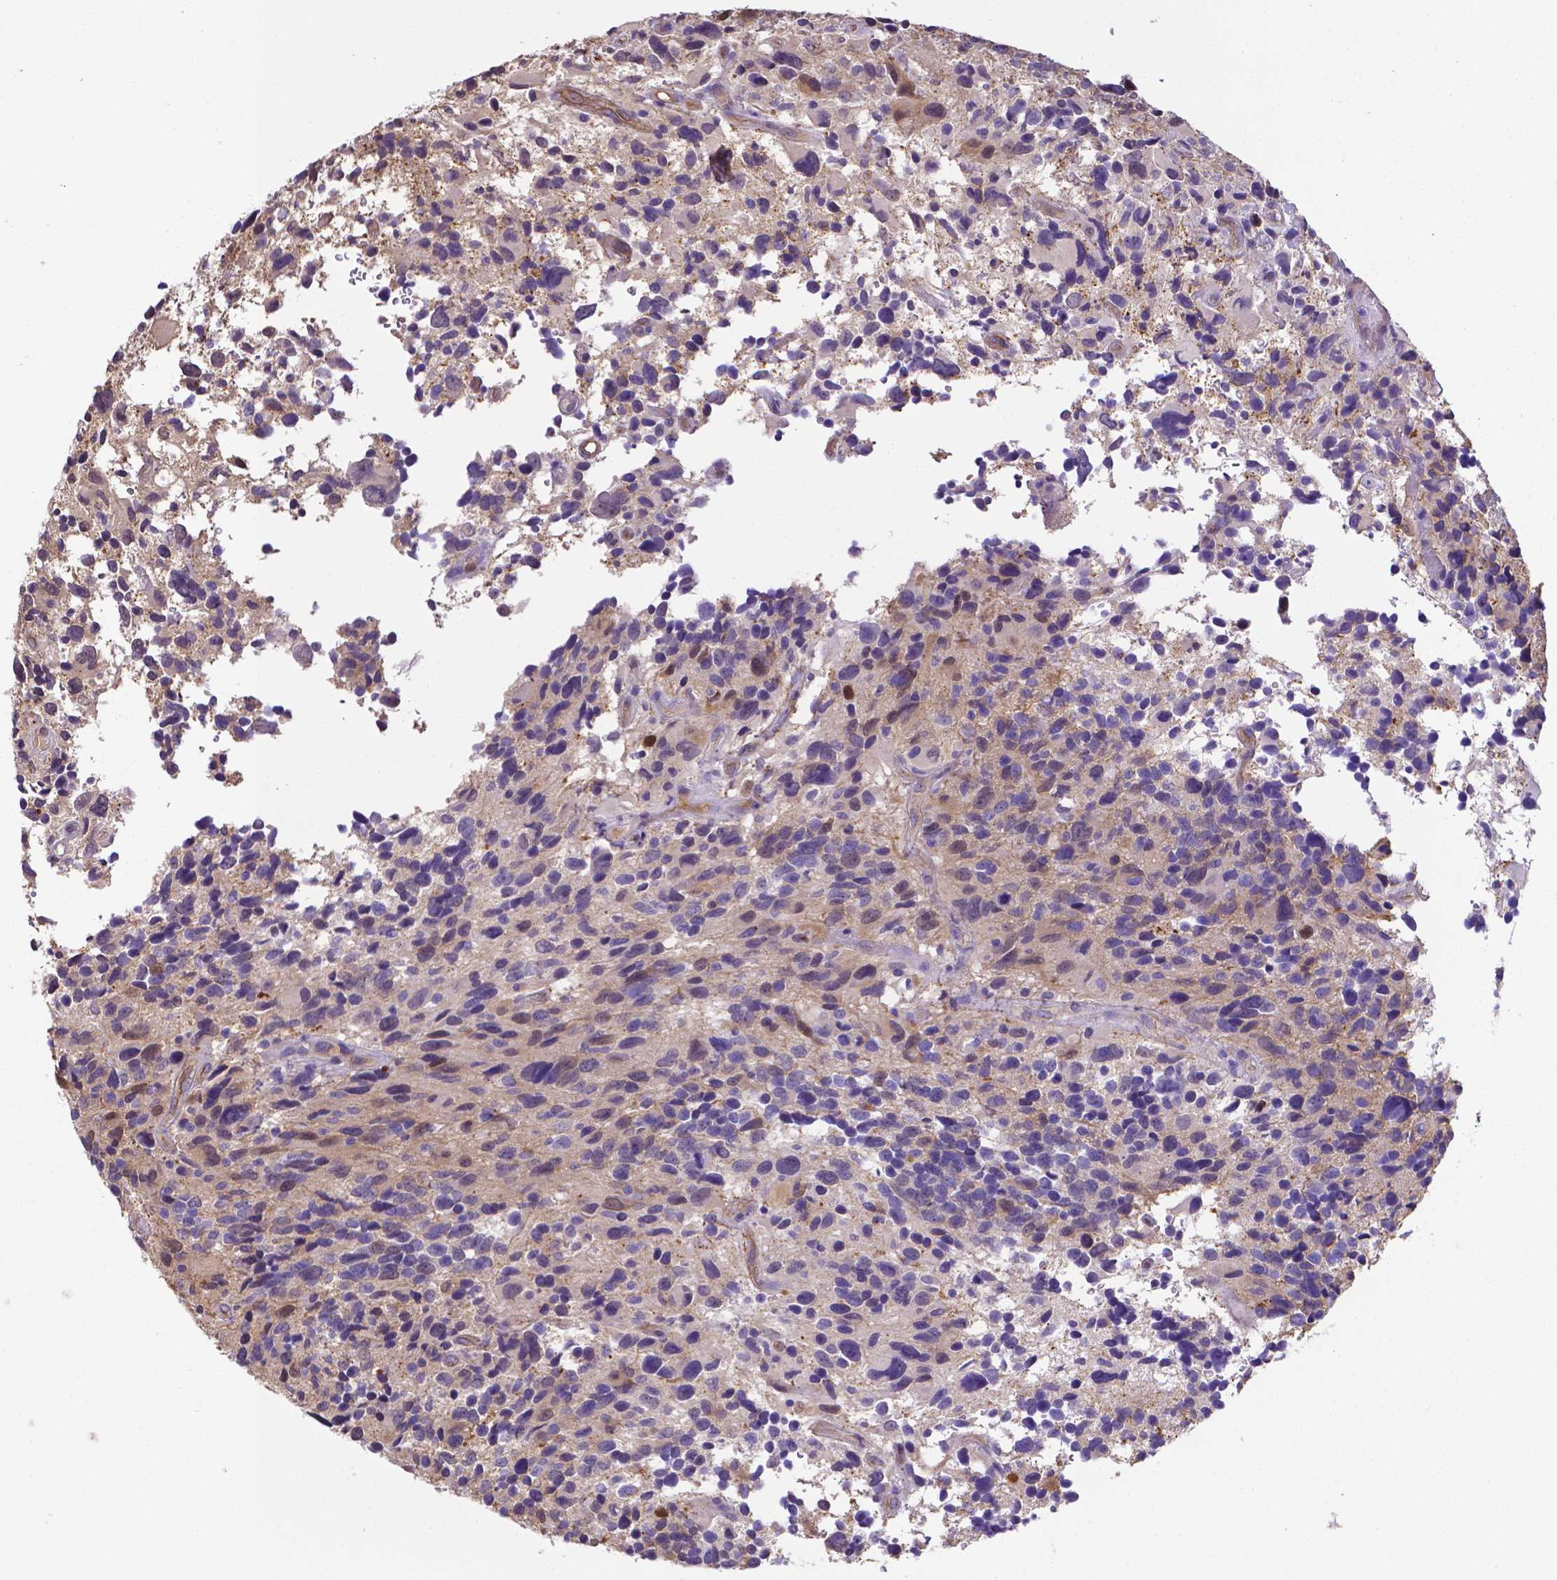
{"staining": {"intensity": "weak", "quantity": "<25%", "location": "nuclear"}, "tissue": "glioma", "cell_type": "Tumor cells", "image_type": "cancer", "snomed": [{"axis": "morphology", "description": "Glioma, malignant, High grade"}, {"axis": "topography", "description": "Brain"}], "caption": "This is an IHC histopathology image of malignant glioma (high-grade). There is no positivity in tumor cells.", "gene": "CLIC4", "patient": {"sex": "male", "age": 46}}